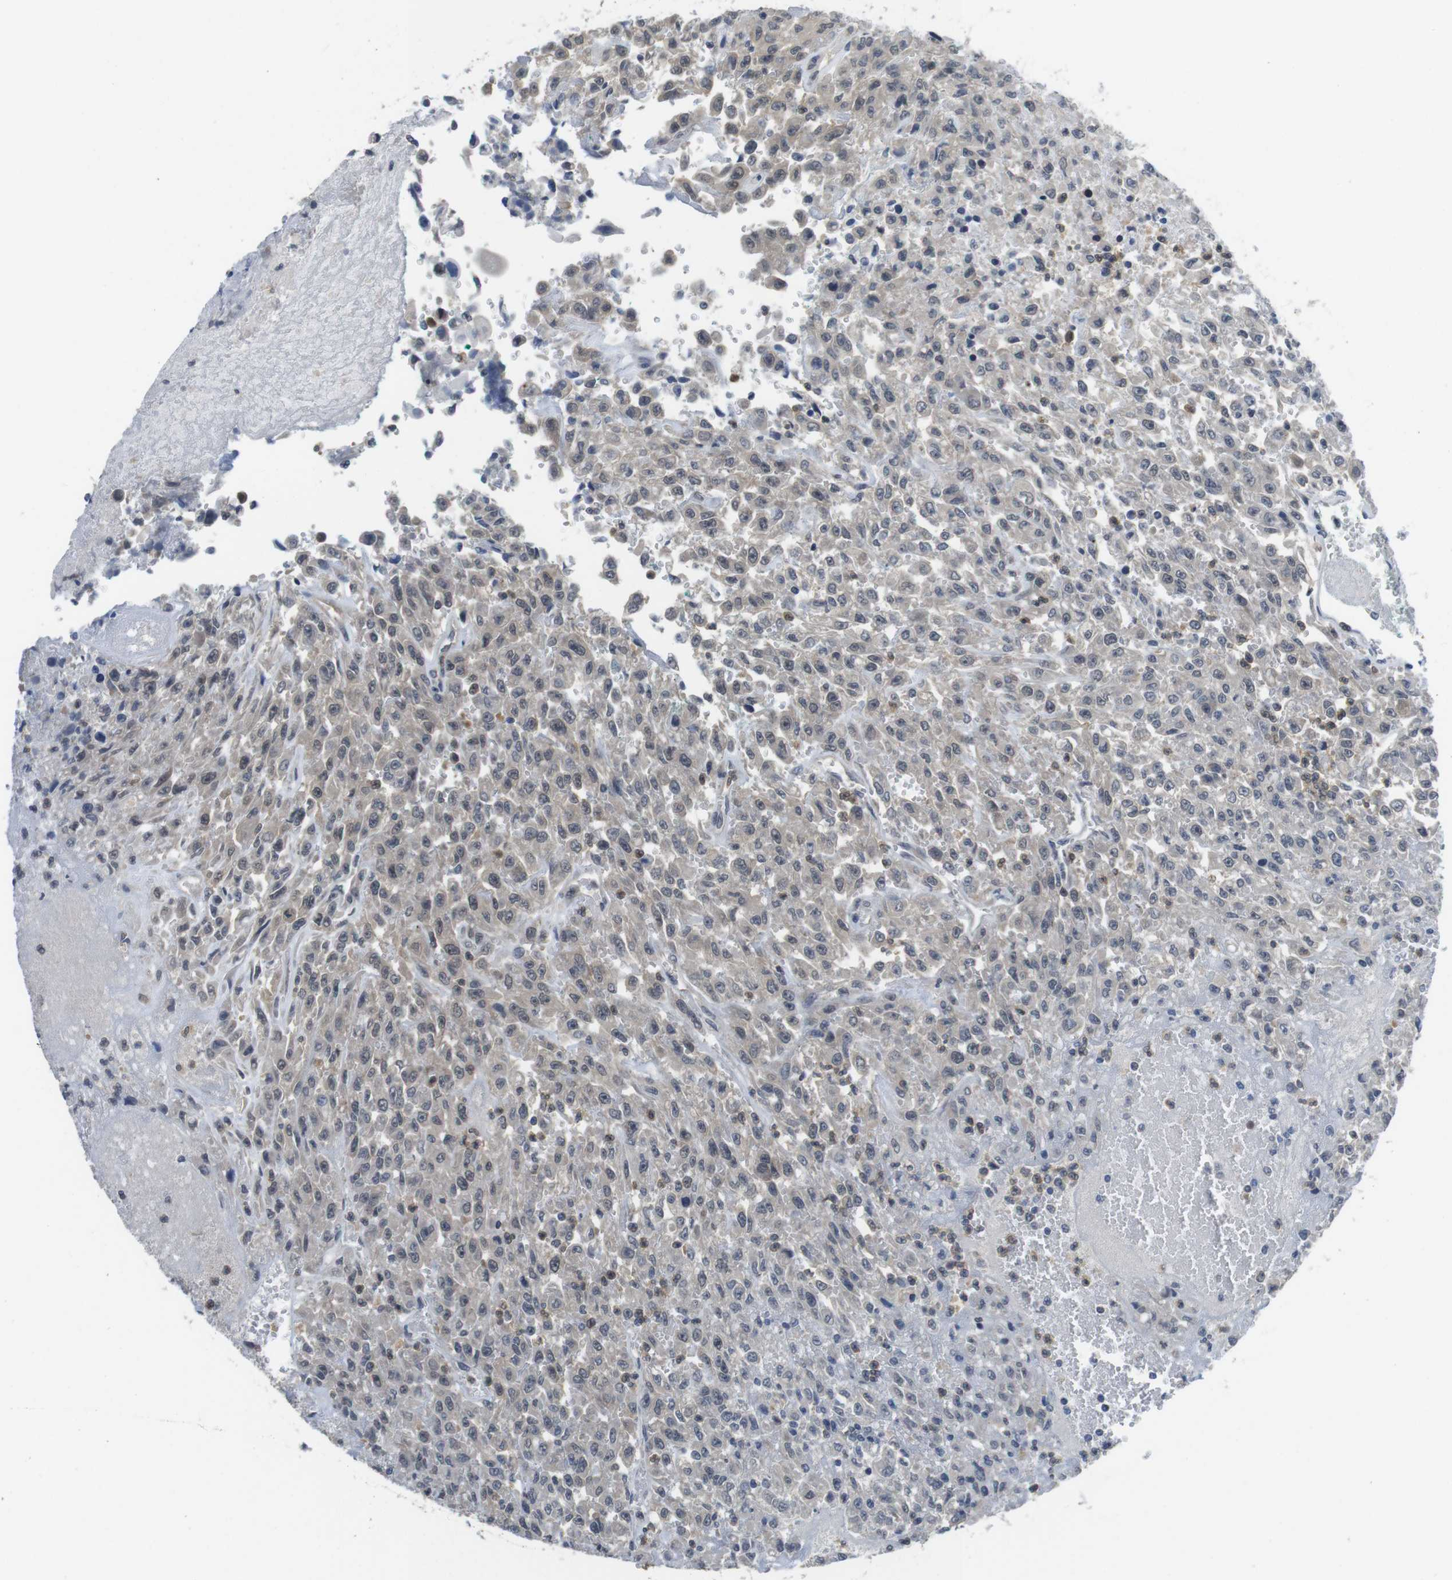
{"staining": {"intensity": "negative", "quantity": "none", "location": "none"}, "tissue": "urothelial cancer", "cell_type": "Tumor cells", "image_type": "cancer", "snomed": [{"axis": "morphology", "description": "Urothelial carcinoma, High grade"}, {"axis": "topography", "description": "Urinary bladder"}], "caption": "Immunohistochemistry image of neoplastic tissue: high-grade urothelial carcinoma stained with DAB (3,3'-diaminobenzidine) reveals no significant protein staining in tumor cells.", "gene": "FADD", "patient": {"sex": "male", "age": 46}}